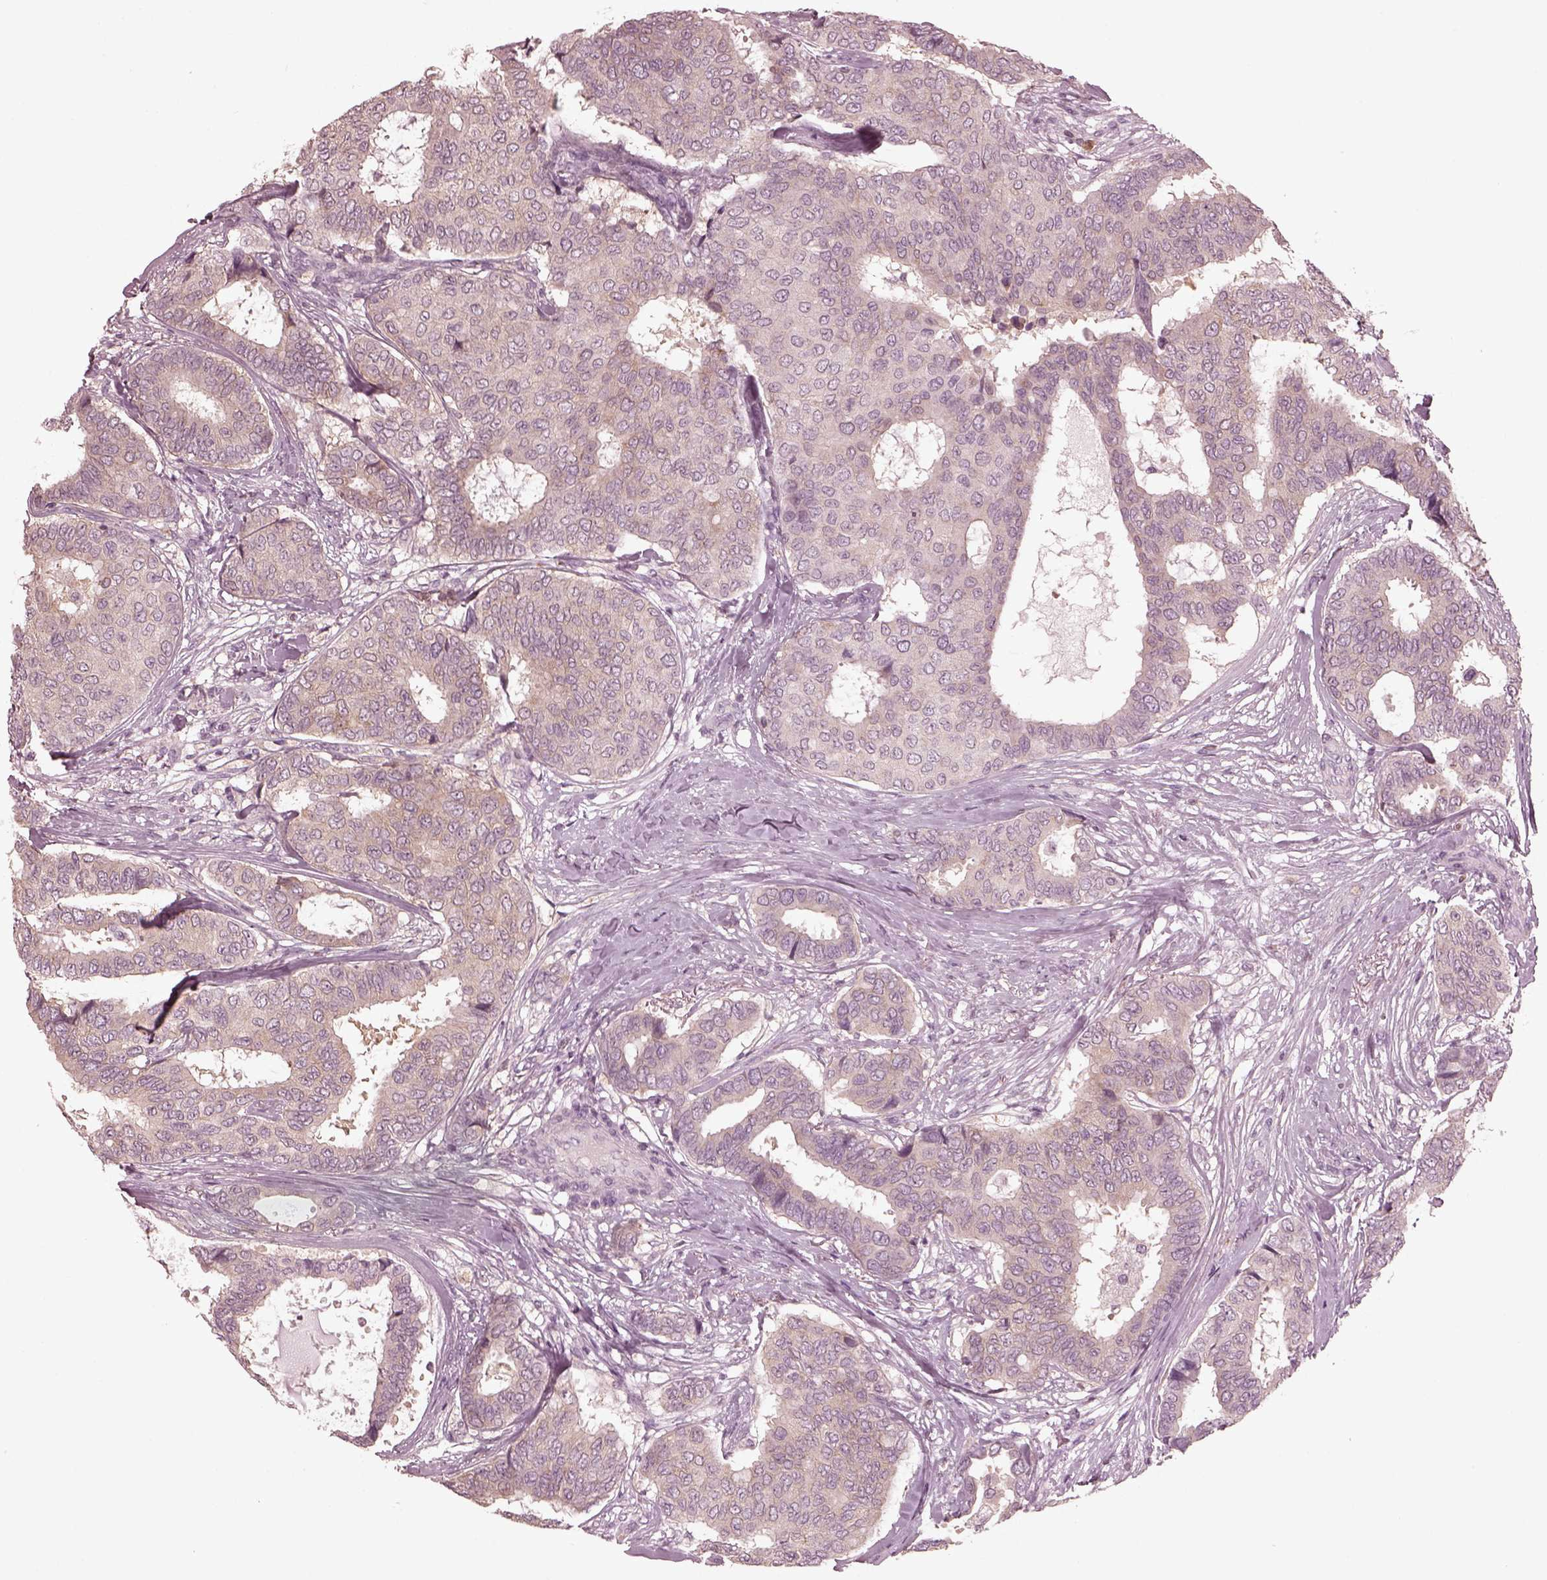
{"staining": {"intensity": "weak", "quantity": ">75%", "location": "cytoplasmic/membranous"}, "tissue": "breast cancer", "cell_type": "Tumor cells", "image_type": "cancer", "snomed": [{"axis": "morphology", "description": "Duct carcinoma"}, {"axis": "topography", "description": "Breast"}], "caption": "Breast cancer stained for a protein displays weak cytoplasmic/membranous positivity in tumor cells.", "gene": "PSTPIP2", "patient": {"sex": "female", "age": 75}}